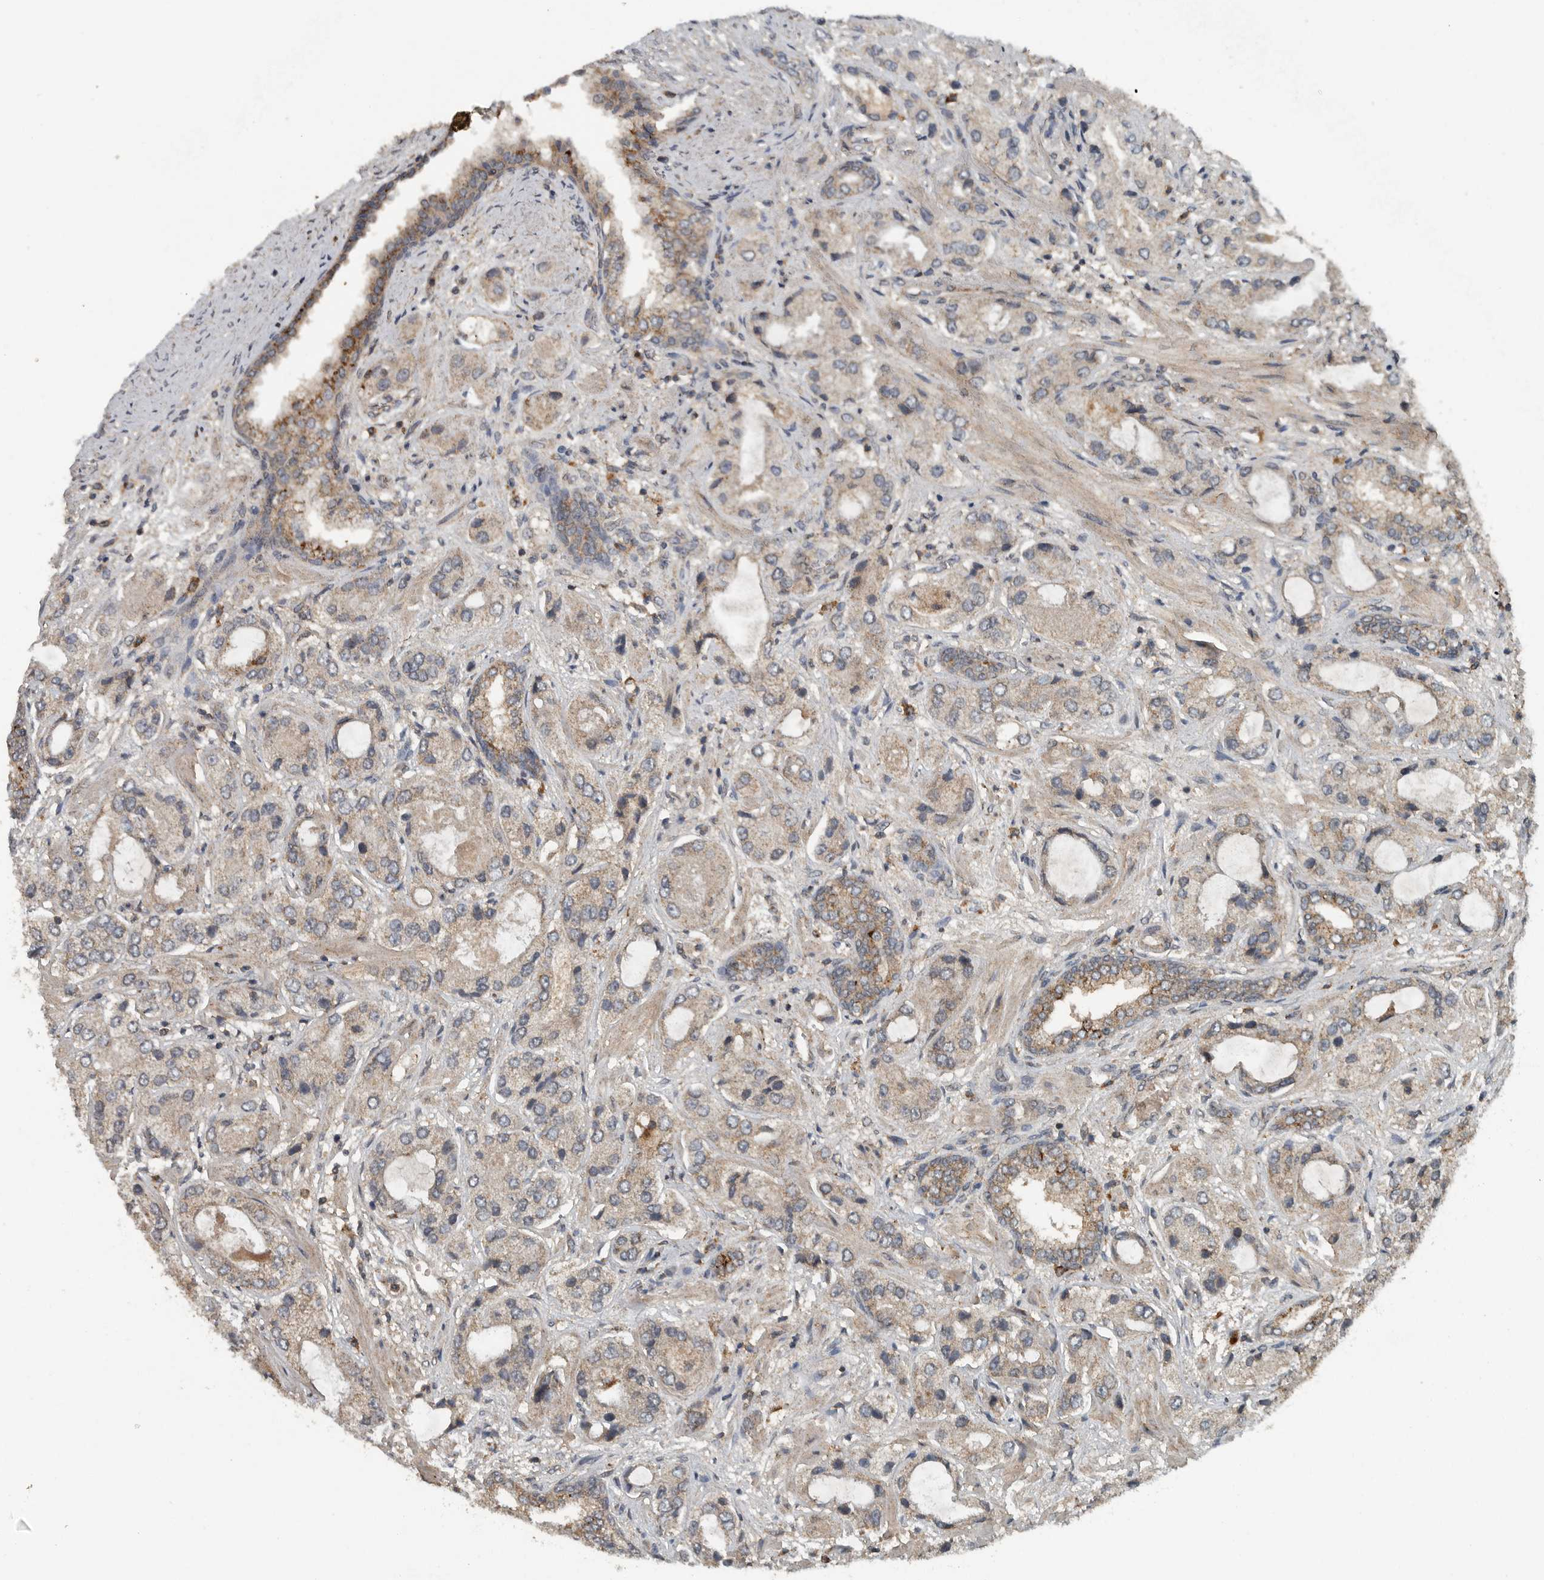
{"staining": {"intensity": "weak", "quantity": "25%-75%", "location": "cytoplasmic/membranous"}, "tissue": "prostate cancer", "cell_type": "Tumor cells", "image_type": "cancer", "snomed": [{"axis": "morphology", "description": "Normal tissue, NOS"}, {"axis": "morphology", "description": "Adenocarcinoma, High grade"}, {"axis": "topography", "description": "Prostate"}, {"axis": "topography", "description": "Peripheral nerve tissue"}], "caption": "A brown stain shows weak cytoplasmic/membranous staining of a protein in human prostate cancer tumor cells.", "gene": "IL6ST", "patient": {"sex": "male", "age": 59}}